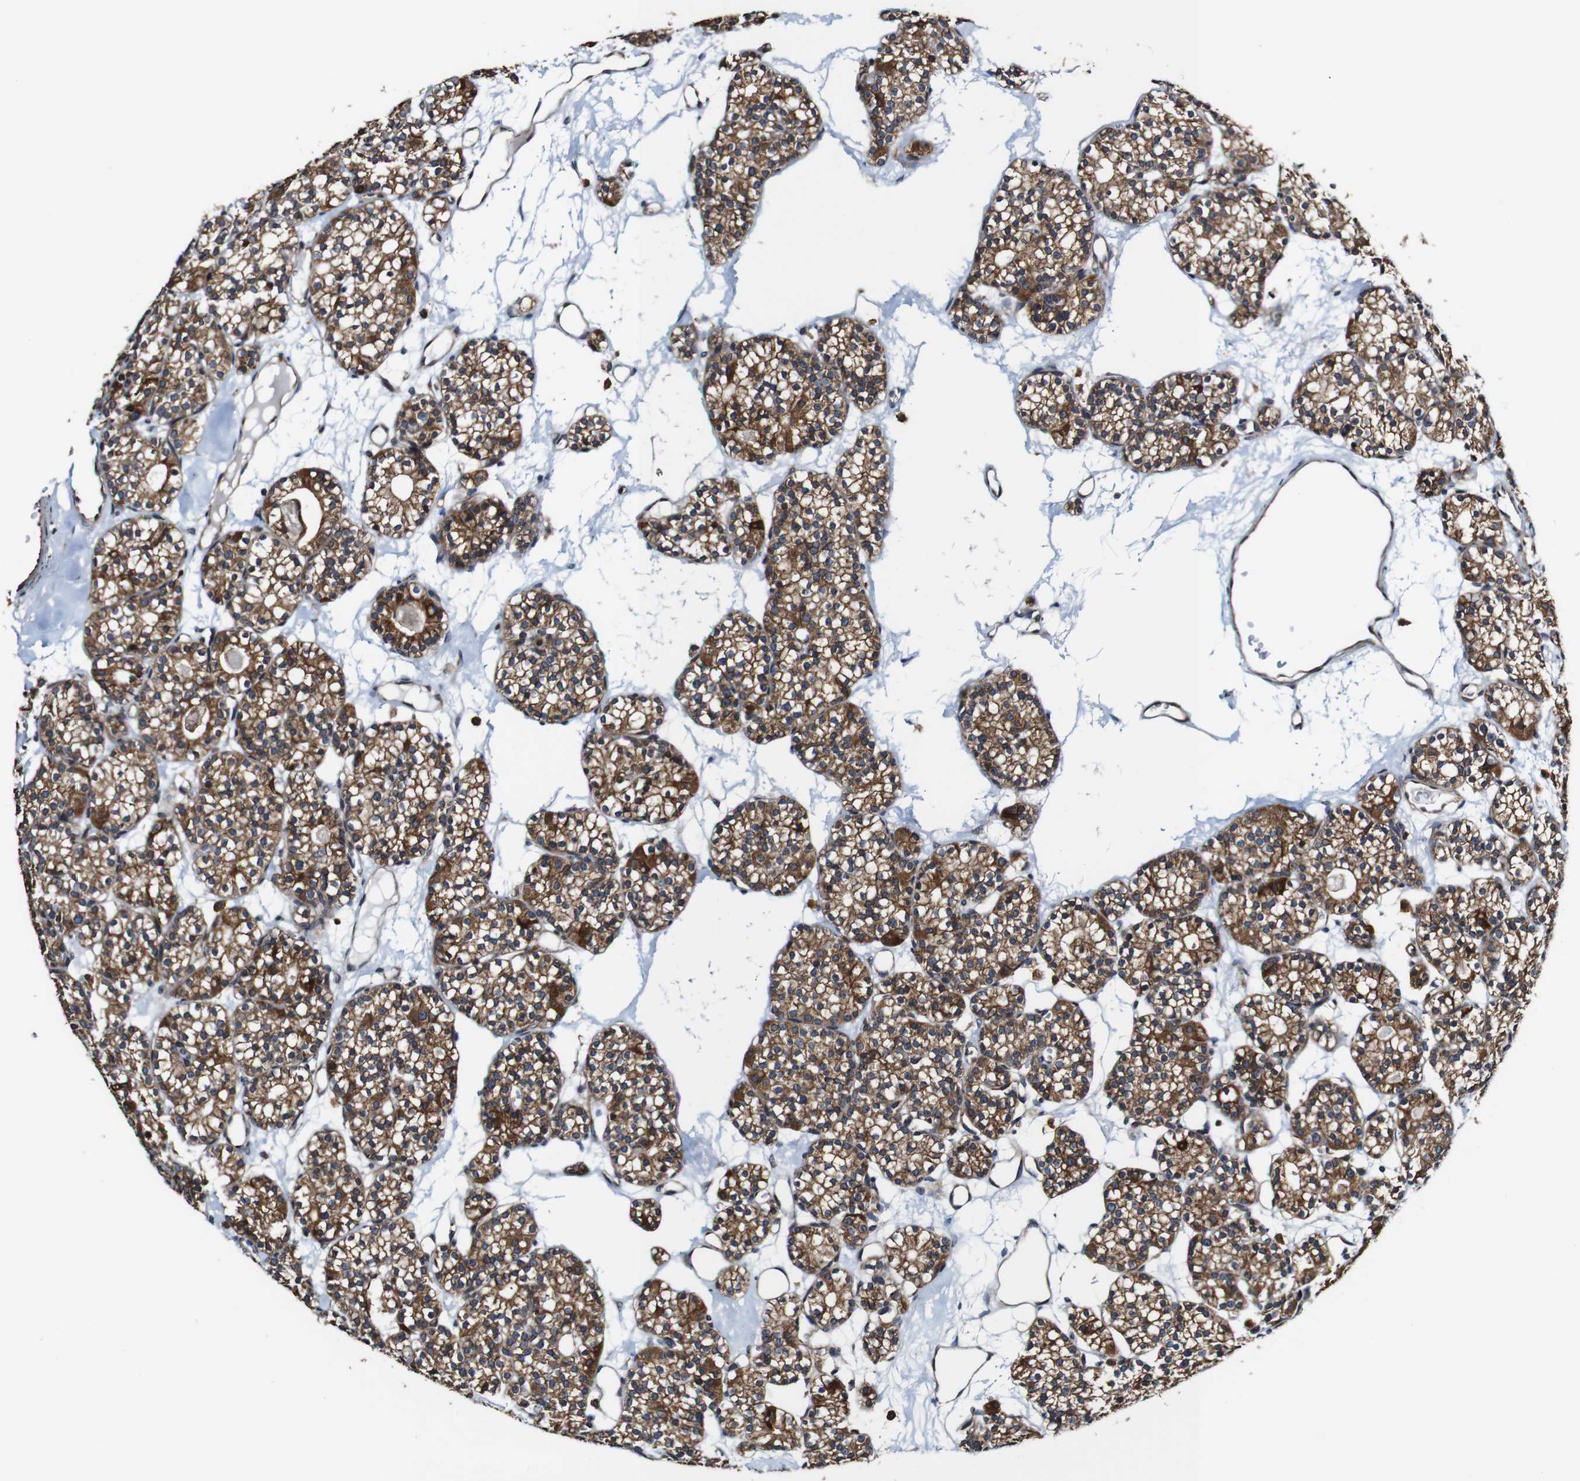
{"staining": {"intensity": "strong", "quantity": ">75%", "location": "cytoplasmic/membranous"}, "tissue": "parathyroid gland", "cell_type": "Glandular cells", "image_type": "normal", "snomed": [{"axis": "morphology", "description": "Normal tissue, NOS"}, {"axis": "topography", "description": "Parathyroid gland"}], "caption": "This is a micrograph of IHC staining of unremarkable parathyroid gland, which shows strong staining in the cytoplasmic/membranous of glandular cells.", "gene": "TNIK", "patient": {"sex": "female", "age": 64}}